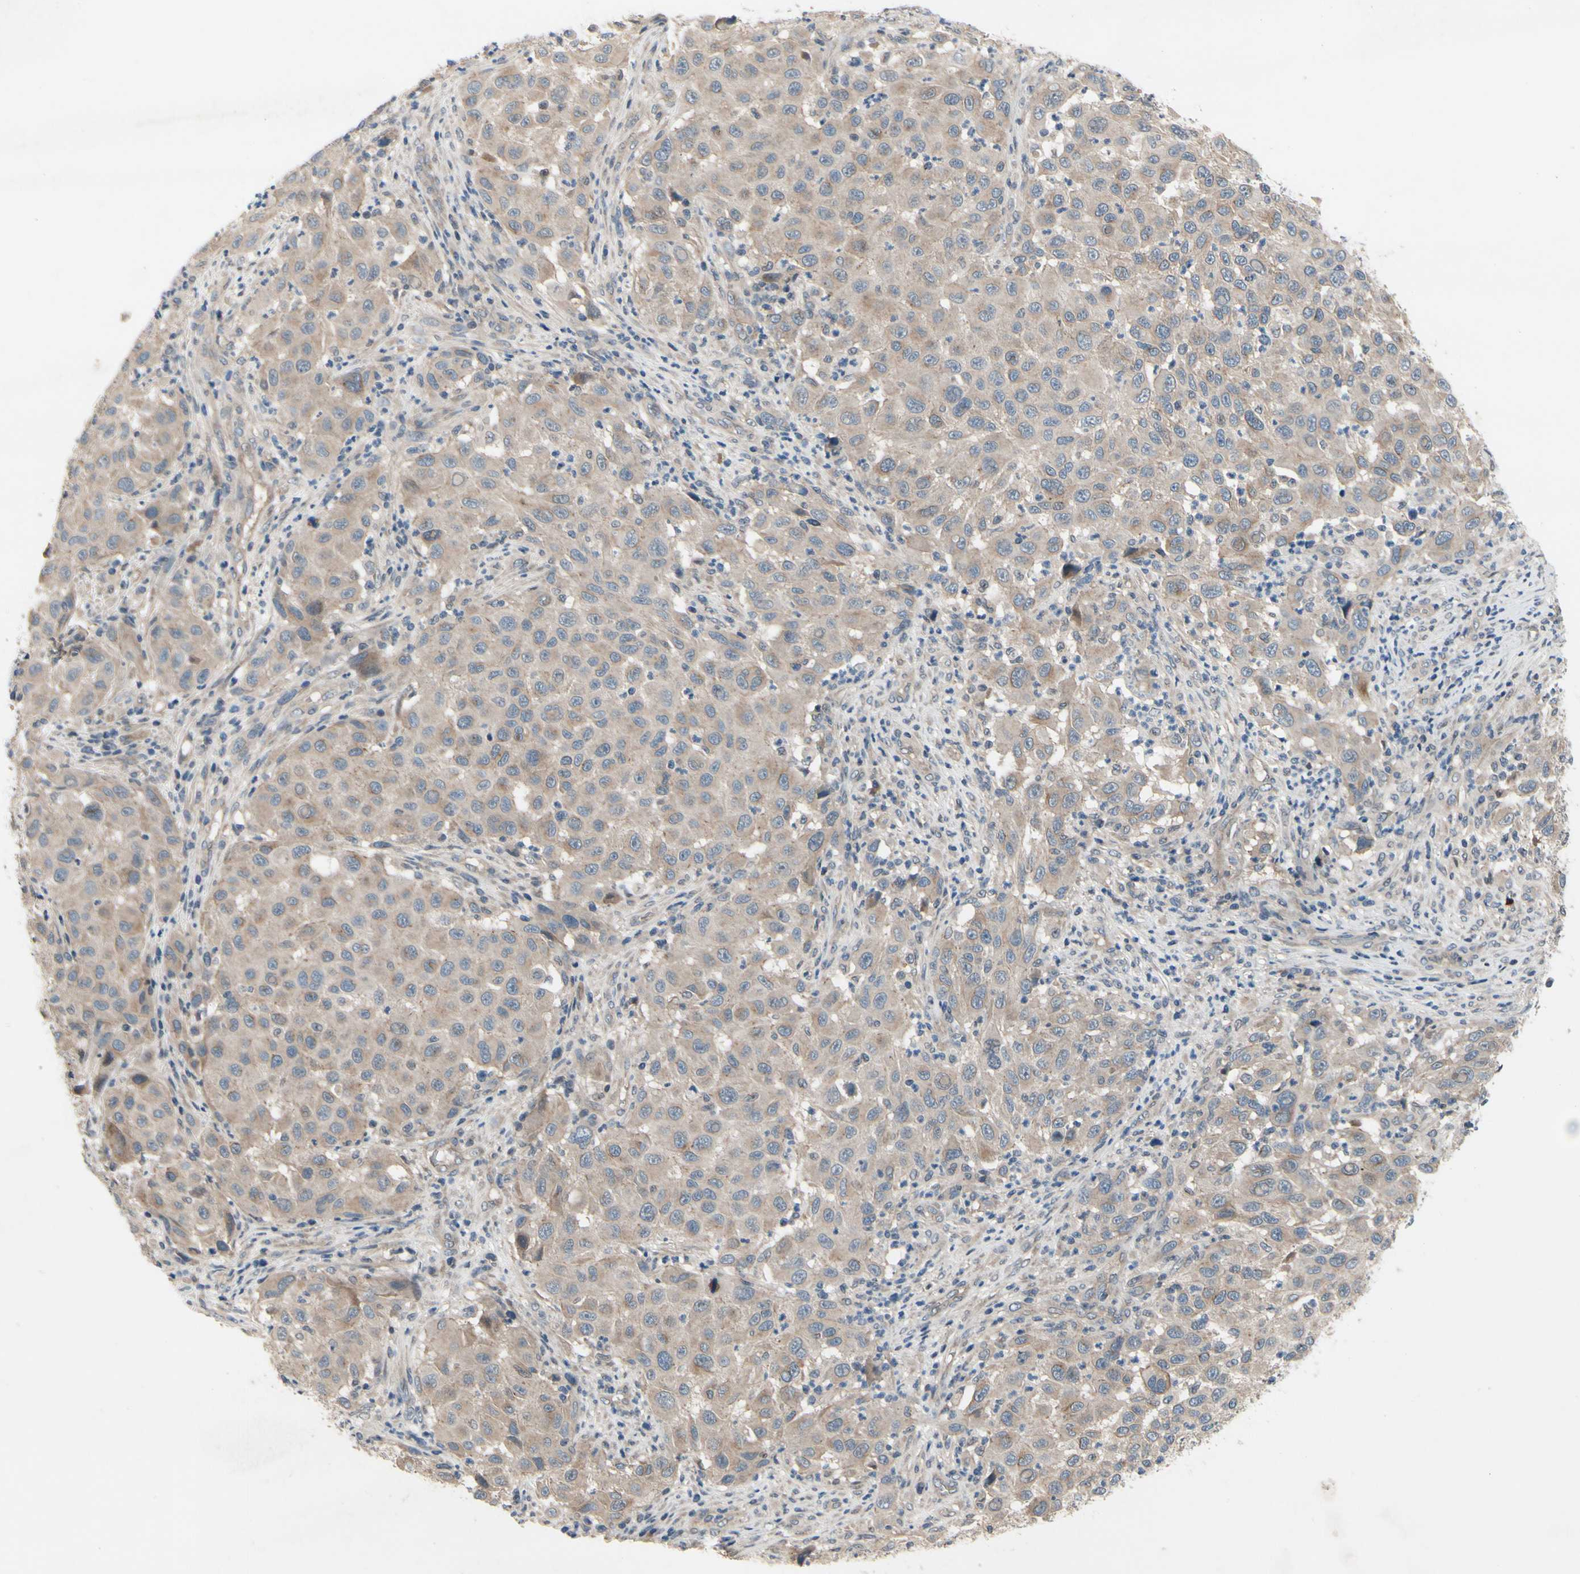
{"staining": {"intensity": "weak", "quantity": ">75%", "location": "cytoplasmic/membranous"}, "tissue": "melanoma", "cell_type": "Tumor cells", "image_type": "cancer", "snomed": [{"axis": "morphology", "description": "Malignant melanoma, Metastatic site"}, {"axis": "topography", "description": "Lymph node"}], "caption": "Malignant melanoma (metastatic site) stained for a protein (brown) reveals weak cytoplasmic/membranous positive positivity in approximately >75% of tumor cells.", "gene": "ICAM5", "patient": {"sex": "male", "age": 61}}